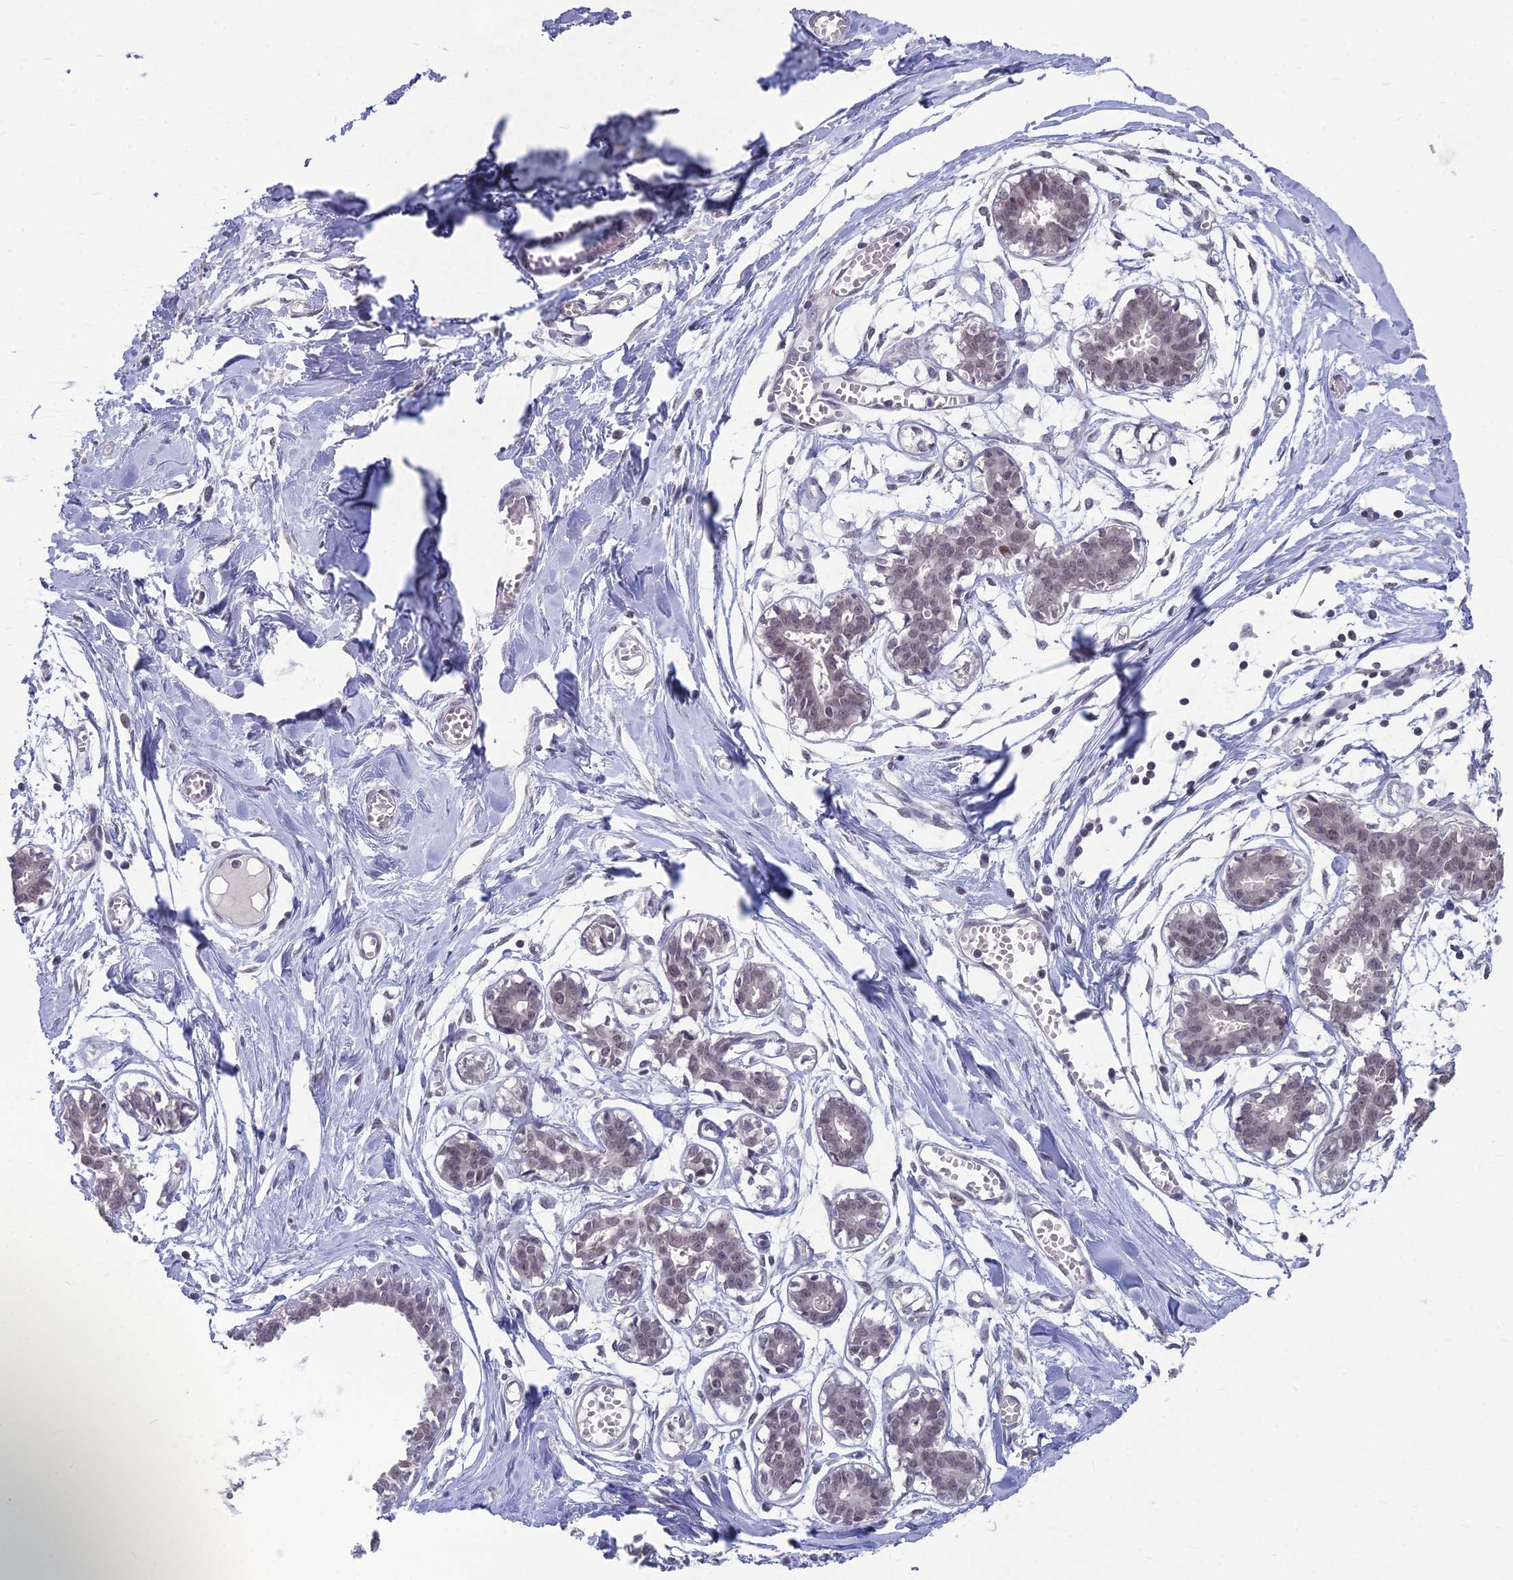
{"staining": {"intensity": "moderate", "quantity": "25%-75%", "location": "nuclear"}, "tissue": "breast", "cell_type": "Glandular cells", "image_type": "normal", "snomed": [{"axis": "morphology", "description": "Normal tissue, NOS"}, {"axis": "topography", "description": "Breast"}], "caption": "Immunohistochemistry (IHC) image of normal breast stained for a protein (brown), which demonstrates medium levels of moderate nuclear staining in approximately 25%-75% of glandular cells.", "gene": "KAT7", "patient": {"sex": "female", "age": 27}}